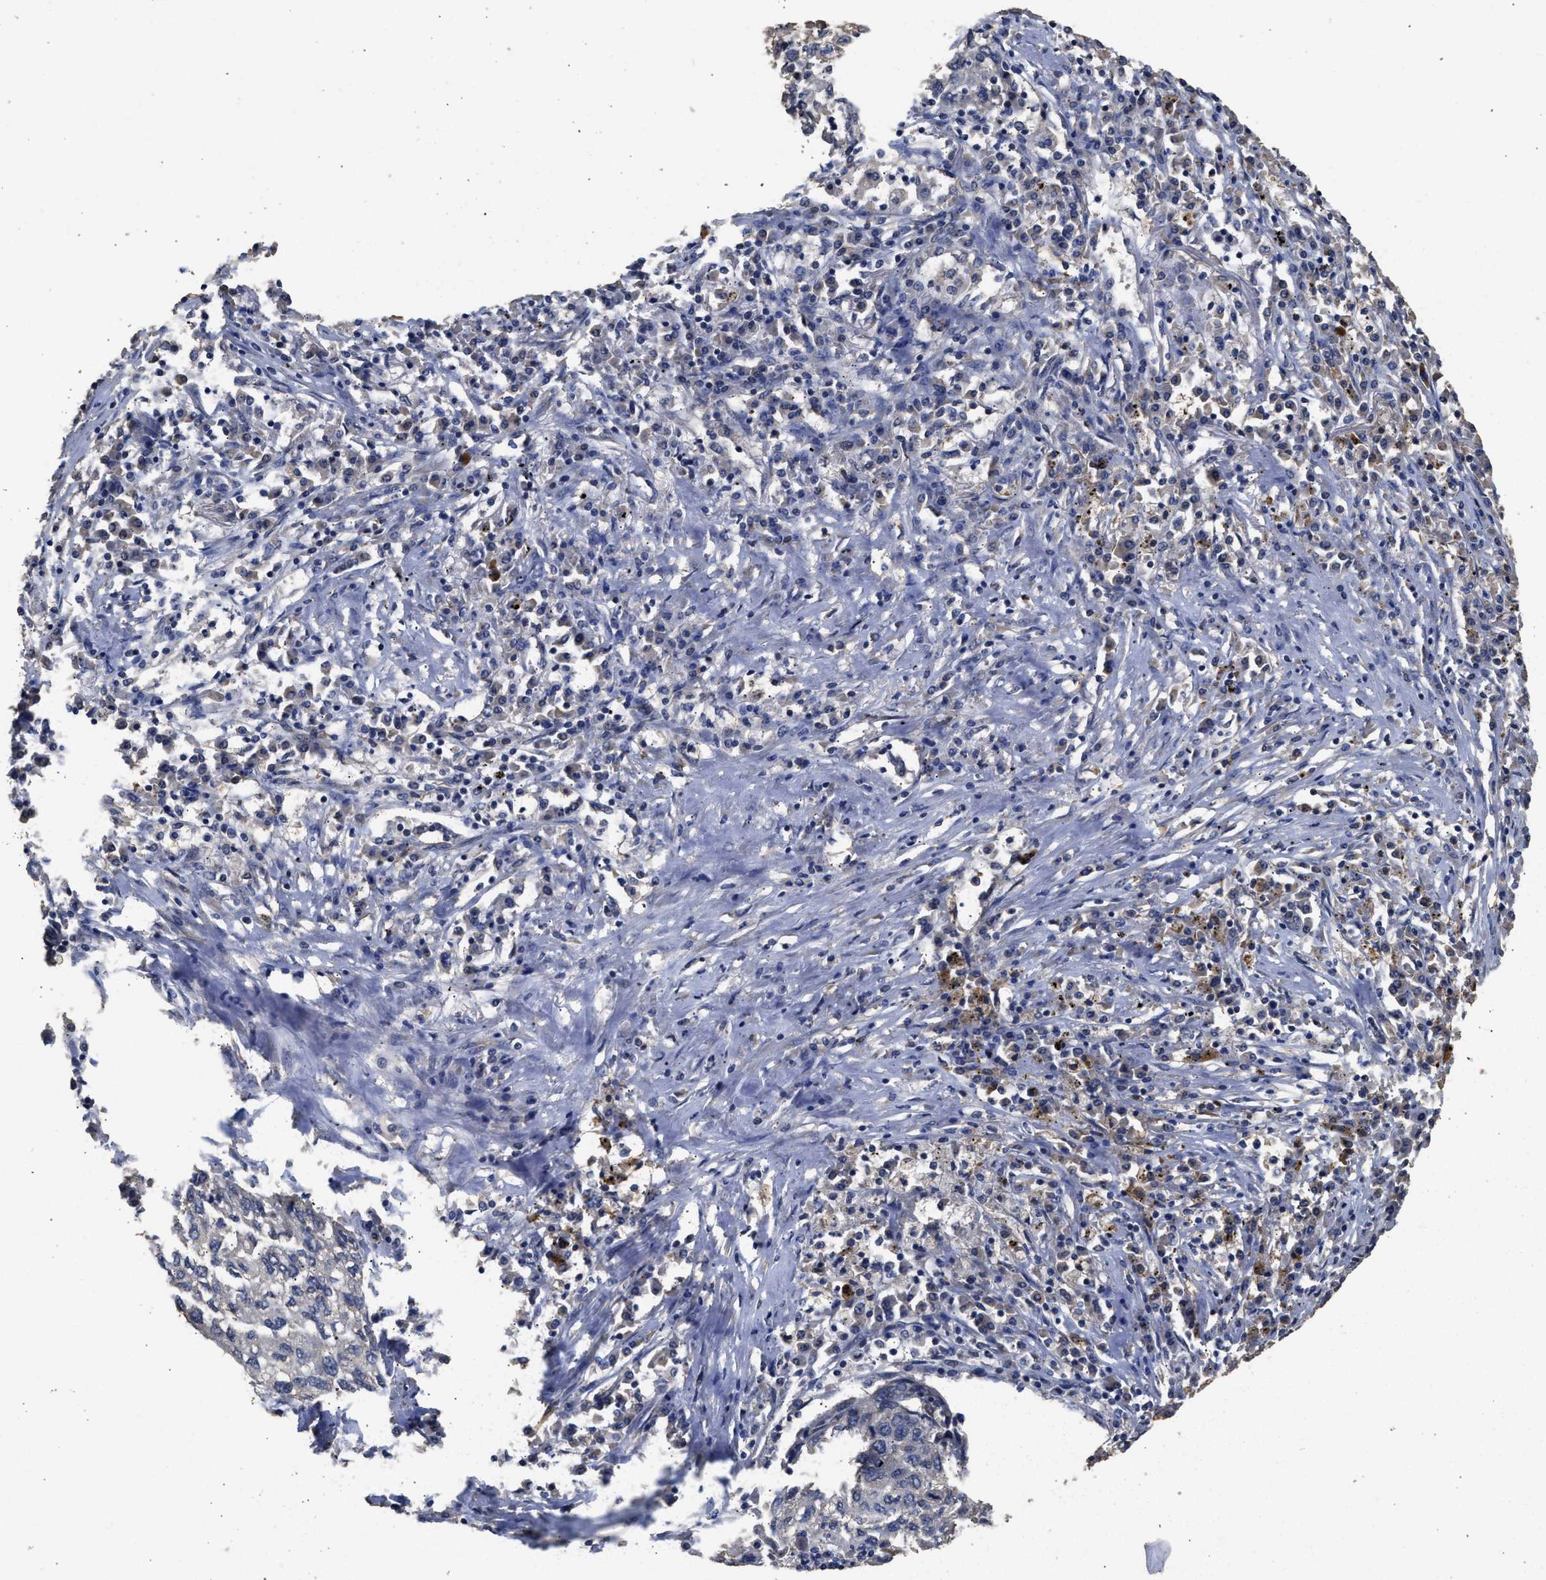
{"staining": {"intensity": "negative", "quantity": "none", "location": "none"}, "tissue": "lung cancer", "cell_type": "Tumor cells", "image_type": "cancer", "snomed": [{"axis": "morphology", "description": "Squamous cell carcinoma, NOS"}, {"axis": "topography", "description": "Lung"}], "caption": "DAB immunohistochemical staining of lung cancer (squamous cell carcinoma) displays no significant positivity in tumor cells. (DAB immunohistochemistry (IHC), high magnification).", "gene": "SPINT2", "patient": {"sex": "female", "age": 63}}